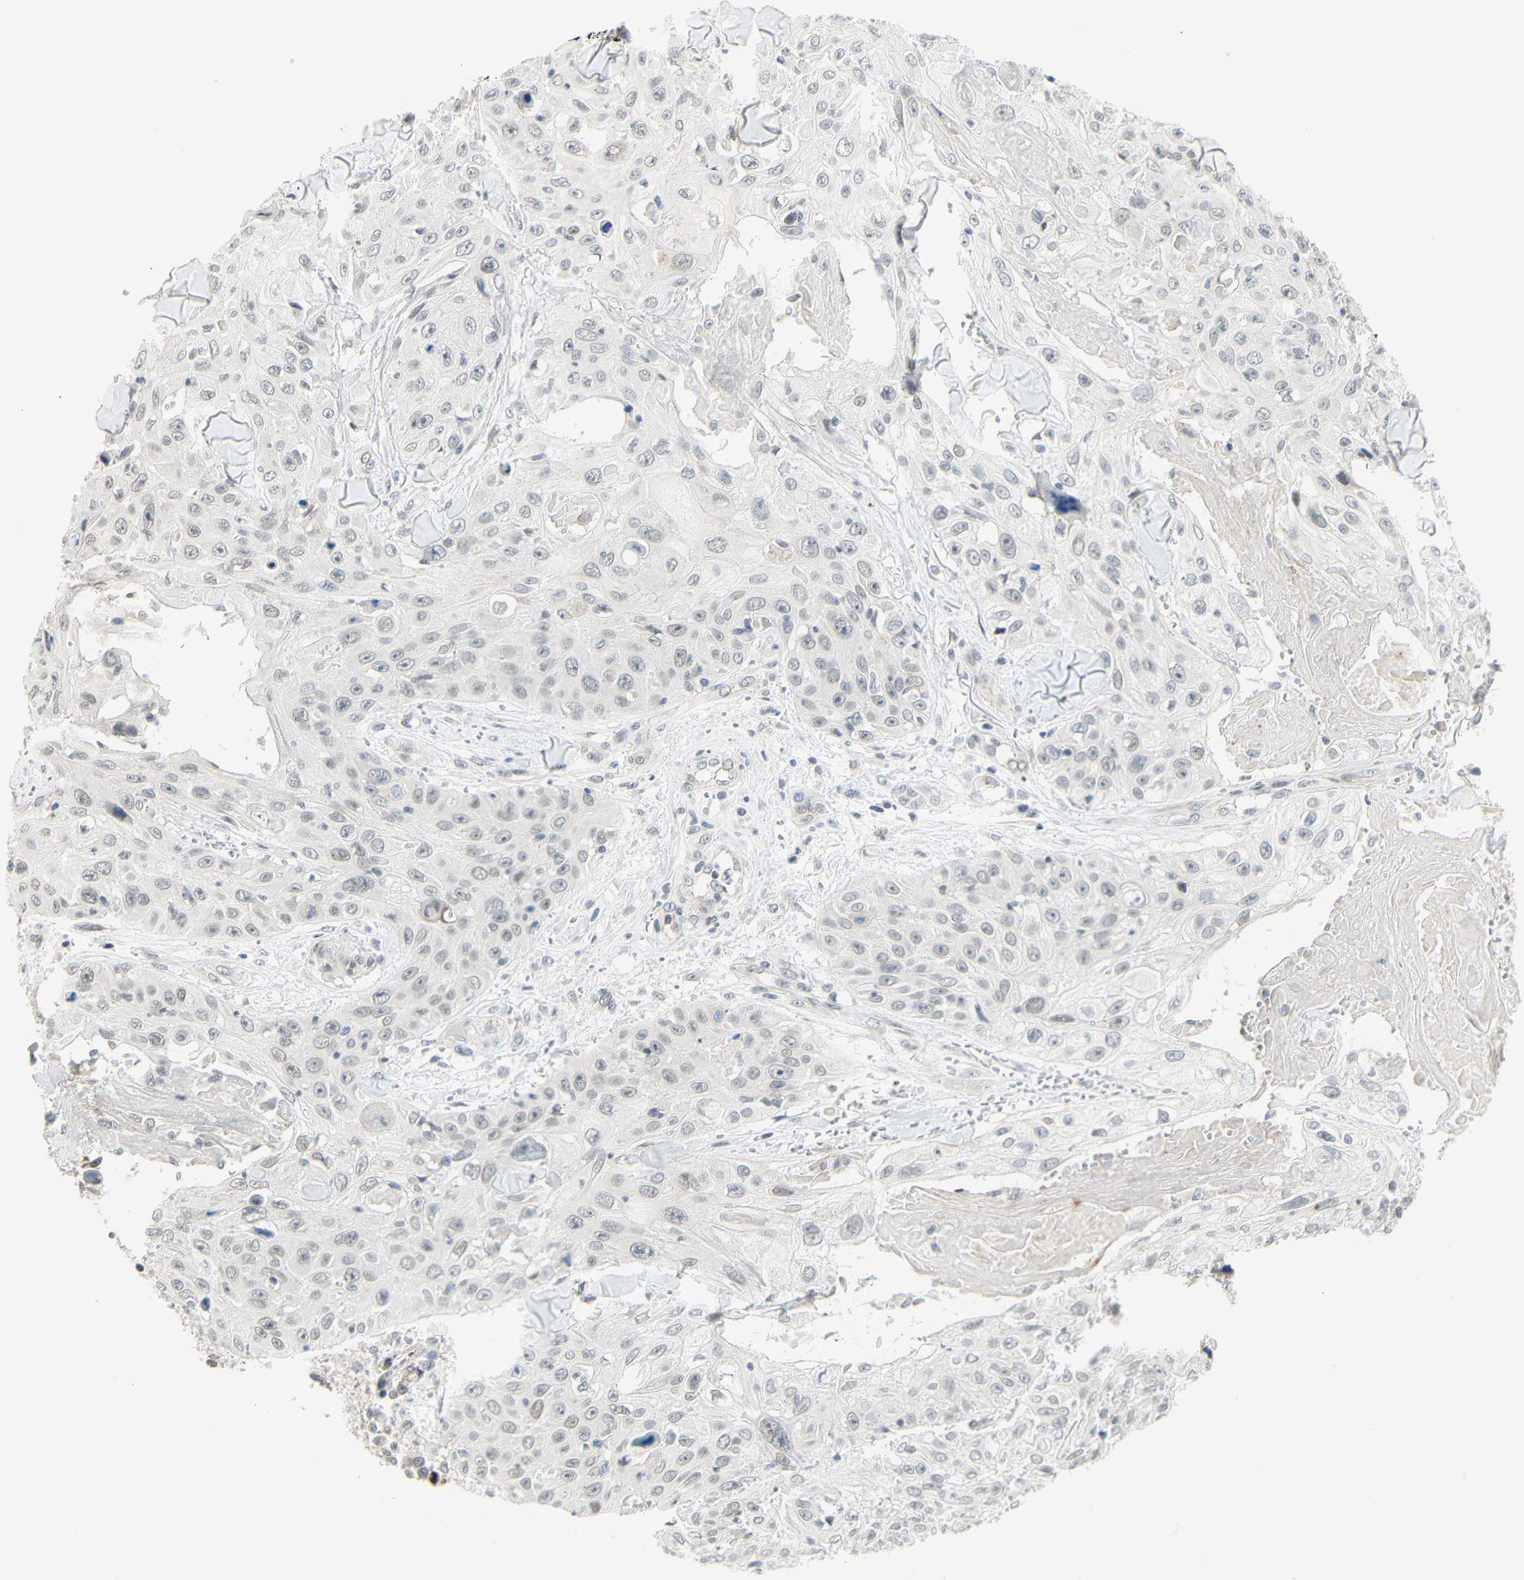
{"staining": {"intensity": "negative", "quantity": "none", "location": "none"}, "tissue": "skin cancer", "cell_type": "Tumor cells", "image_type": "cancer", "snomed": [{"axis": "morphology", "description": "Squamous cell carcinoma, NOS"}, {"axis": "topography", "description": "Skin"}], "caption": "Skin squamous cell carcinoma was stained to show a protein in brown. There is no significant staining in tumor cells.", "gene": "IMPG2", "patient": {"sex": "male", "age": 86}}